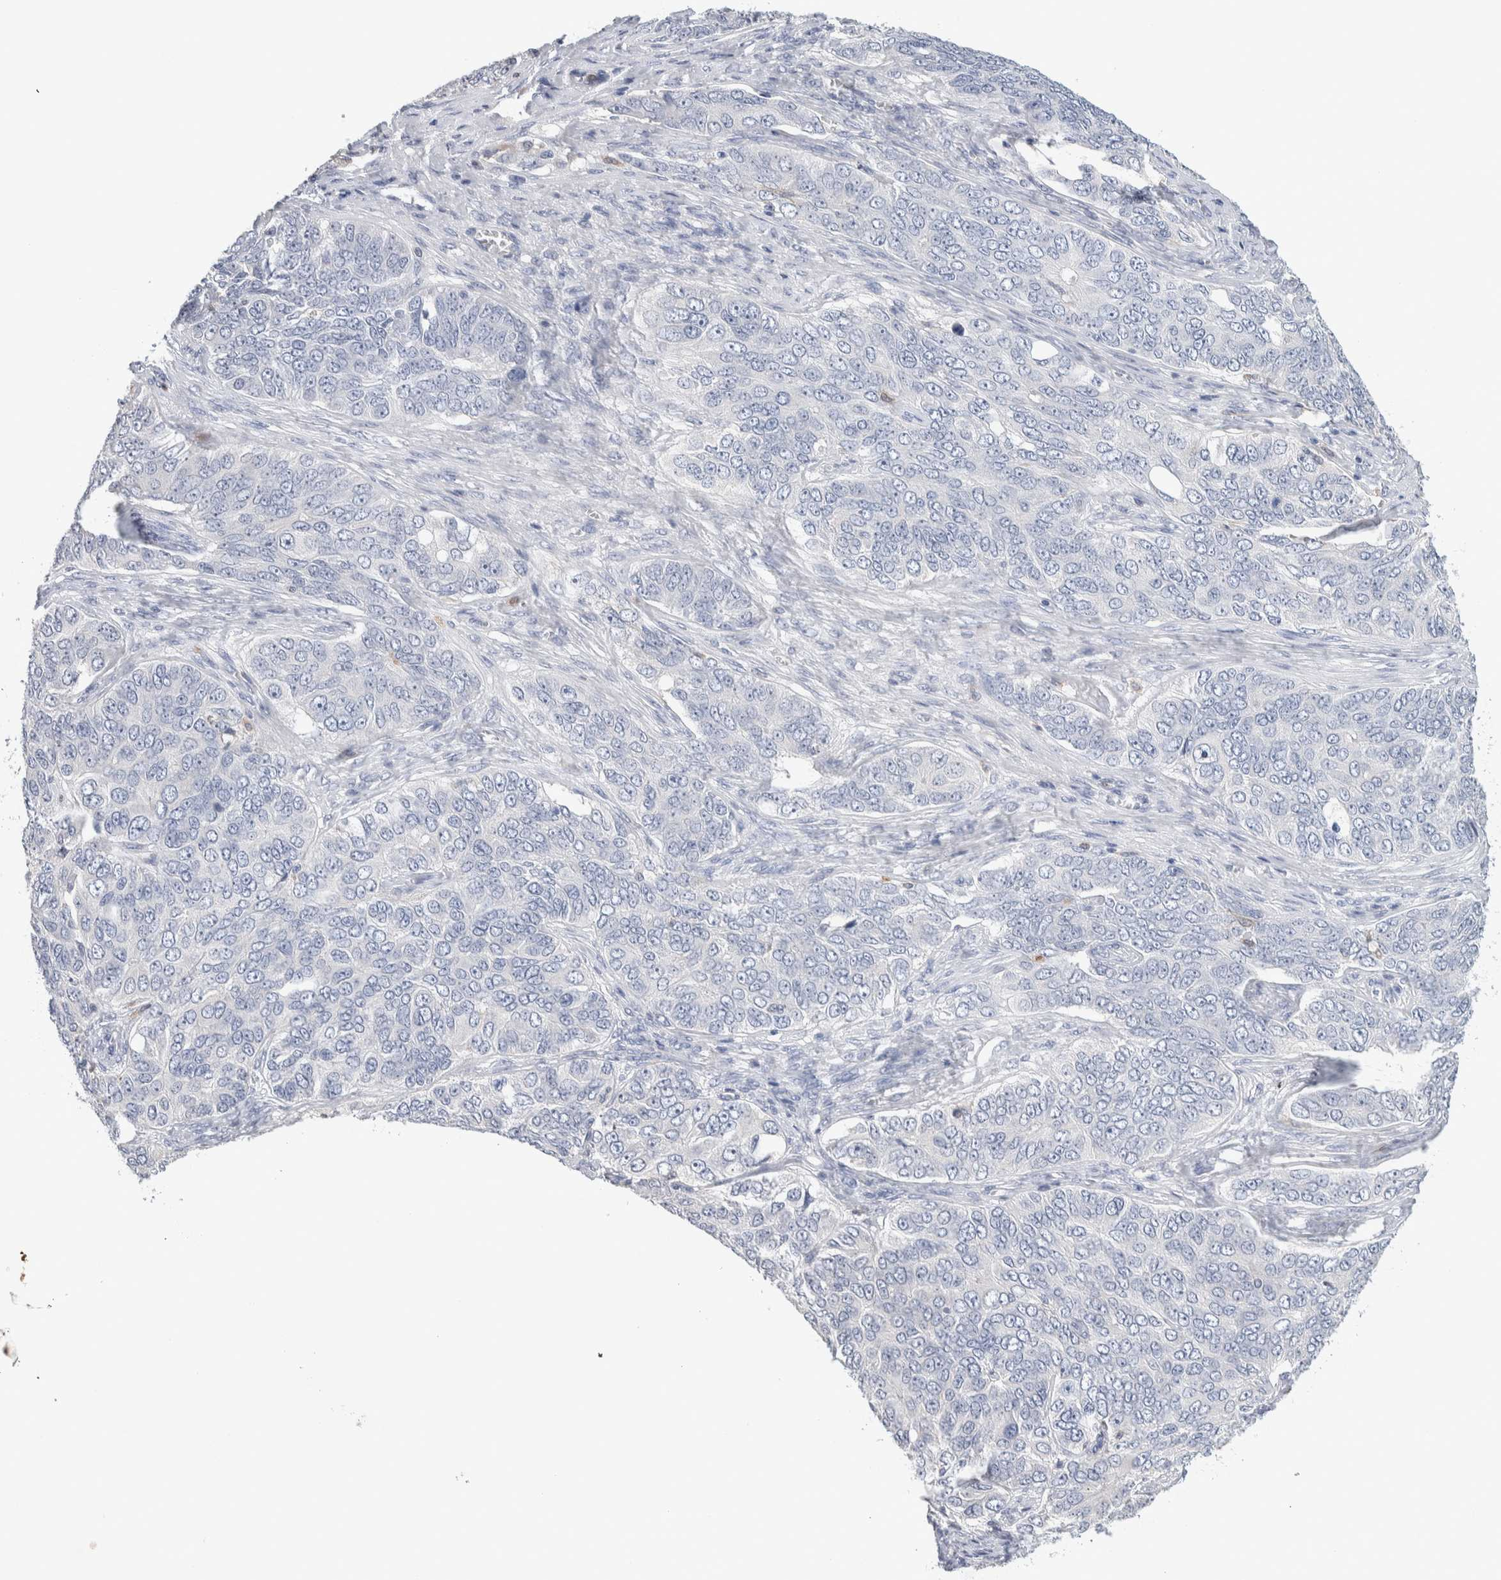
{"staining": {"intensity": "negative", "quantity": "none", "location": "none"}, "tissue": "ovarian cancer", "cell_type": "Tumor cells", "image_type": "cancer", "snomed": [{"axis": "morphology", "description": "Carcinoma, endometroid"}, {"axis": "topography", "description": "Ovary"}], "caption": "Human endometroid carcinoma (ovarian) stained for a protein using immunohistochemistry displays no positivity in tumor cells.", "gene": "NCF2", "patient": {"sex": "female", "age": 51}}